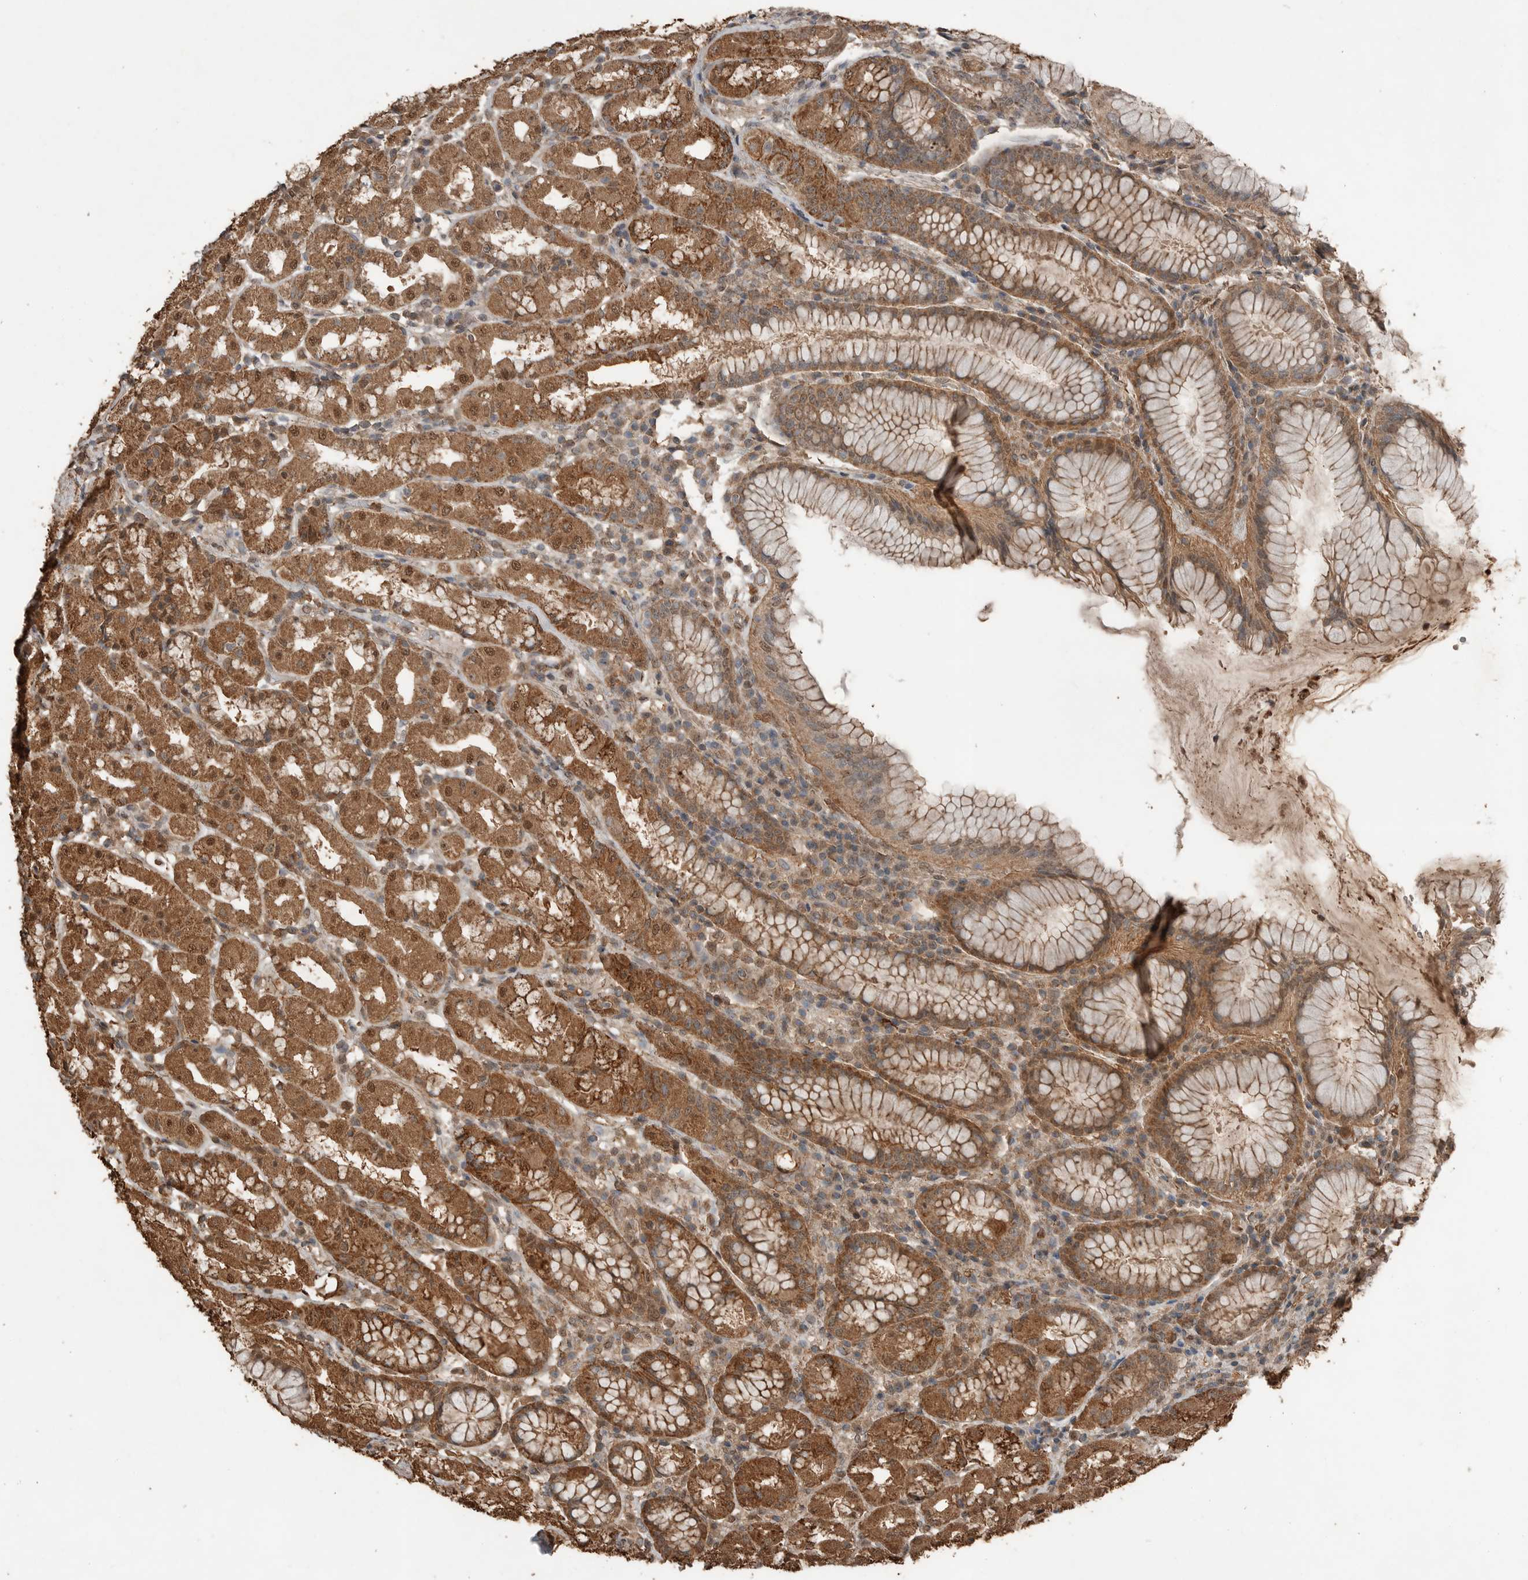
{"staining": {"intensity": "moderate", "quantity": ">75%", "location": "cytoplasmic/membranous,nuclear"}, "tissue": "stomach", "cell_type": "Glandular cells", "image_type": "normal", "snomed": [{"axis": "morphology", "description": "Normal tissue, NOS"}, {"axis": "topography", "description": "Stomach, lower"}], "caption": "Protein staining of unremarkable stomach demonstrates moderate cytoplasmic/membranous,nuclear expression in about >75% of glandular cells. Using DAB (brown) and hematoxylin (blue) stains, captured at high magnification using brightfield microscopy.", "gene": "BLZF1", "patient": {"sex": "female", "age": 56}}